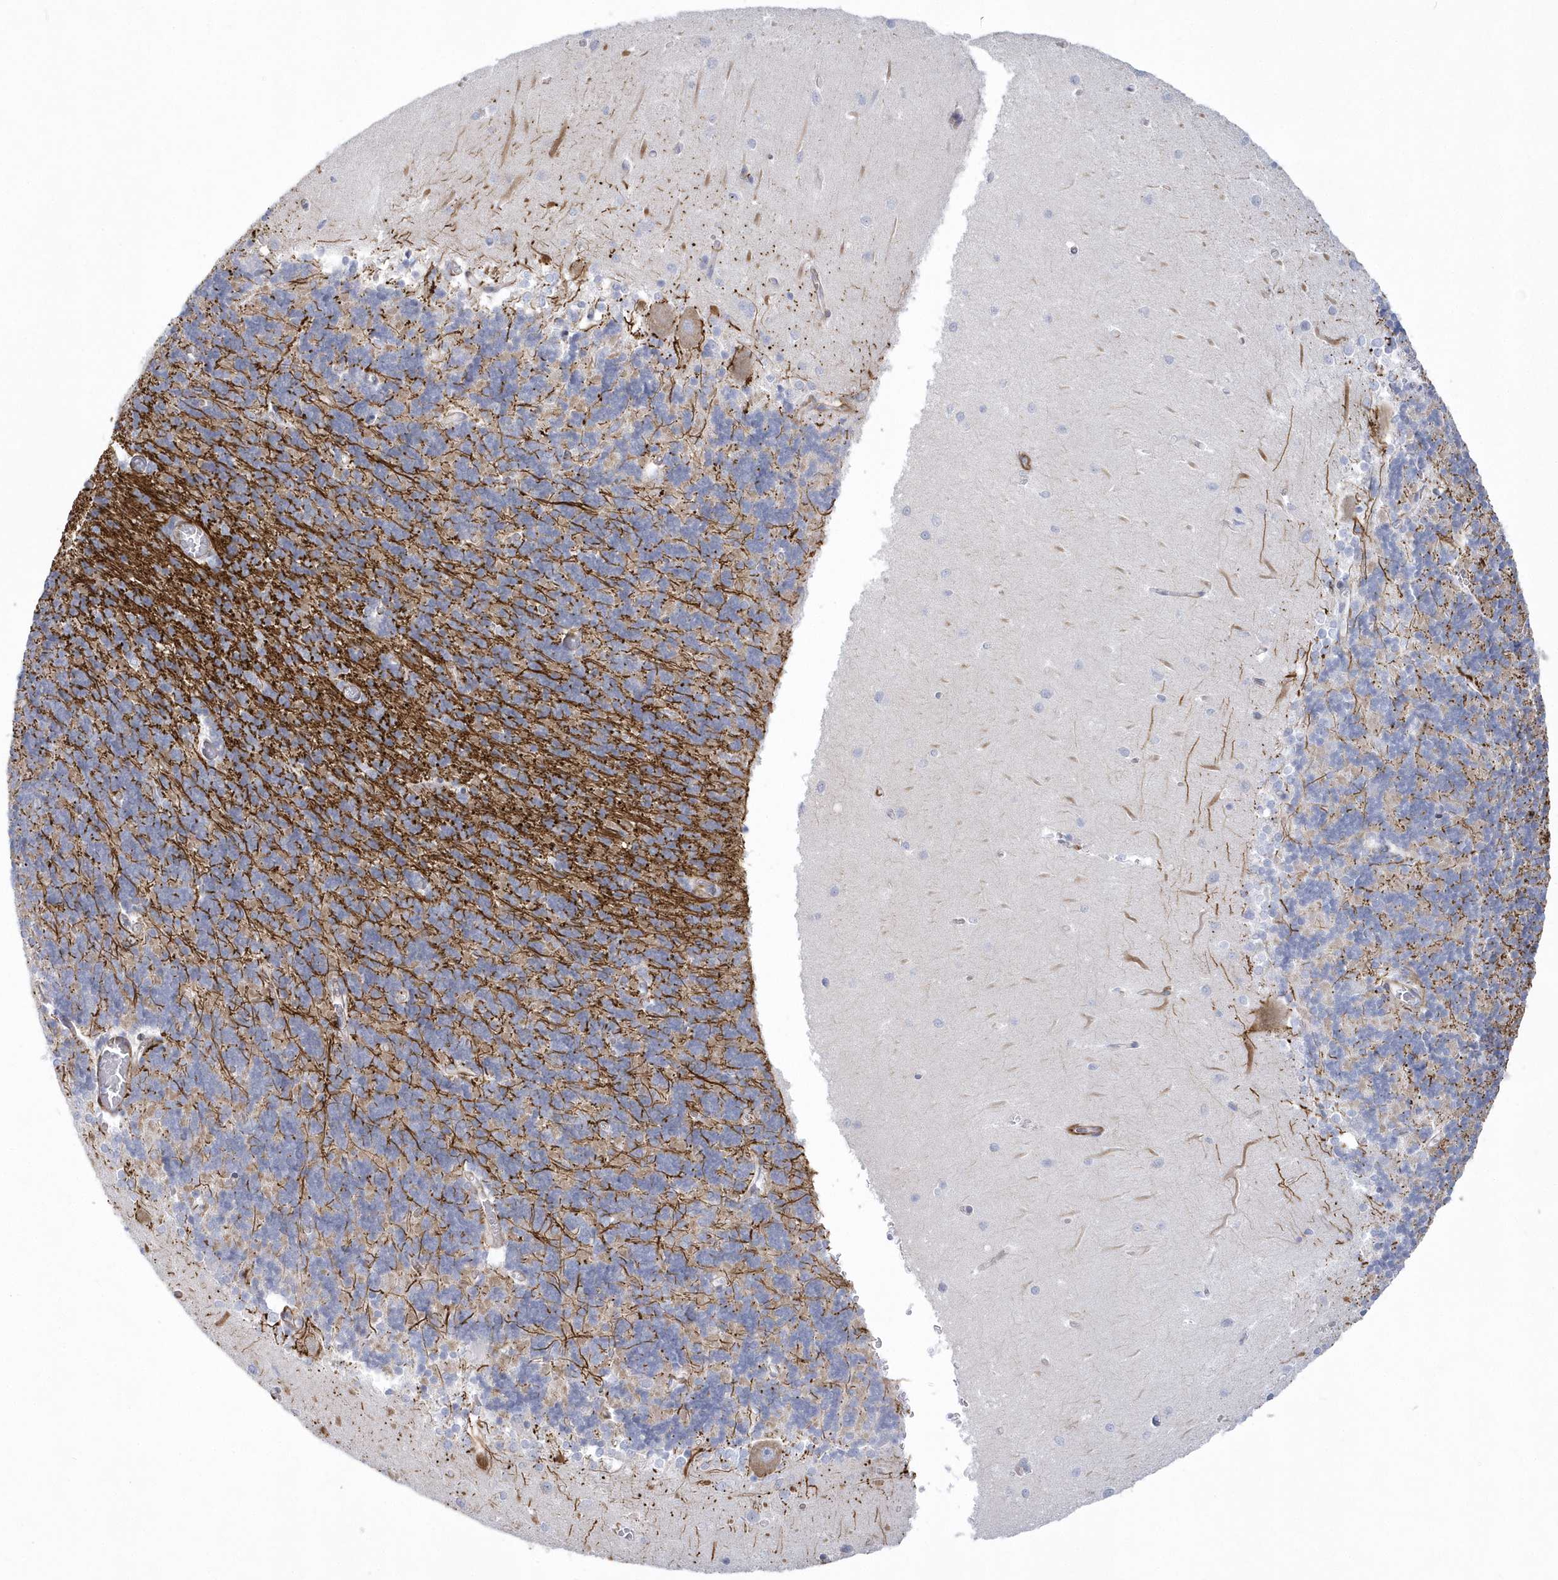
{"staining": {"intensity": "negative", "quantity": "none", "location": "none"}, "tissue": "cerebellum", "cell_type": "Cells in granular layer", "image_type": "normal", "snomed": [{"axis": "morphology", "description": "Normal tissue, NOS"}, {"axis": "topography", "description": "Cerebellum"}], "caption": "Protein analysis of normal cerebellum exhibits no significant staining in cells in granular layer. The staining was performed using DAB to visualize the protein expression in brown, while the nuclei were stained in blue with hematoxylin (Magnification: 20x).", "gene": "WDR27", "patient": {"sex": "male", "age": 37}}